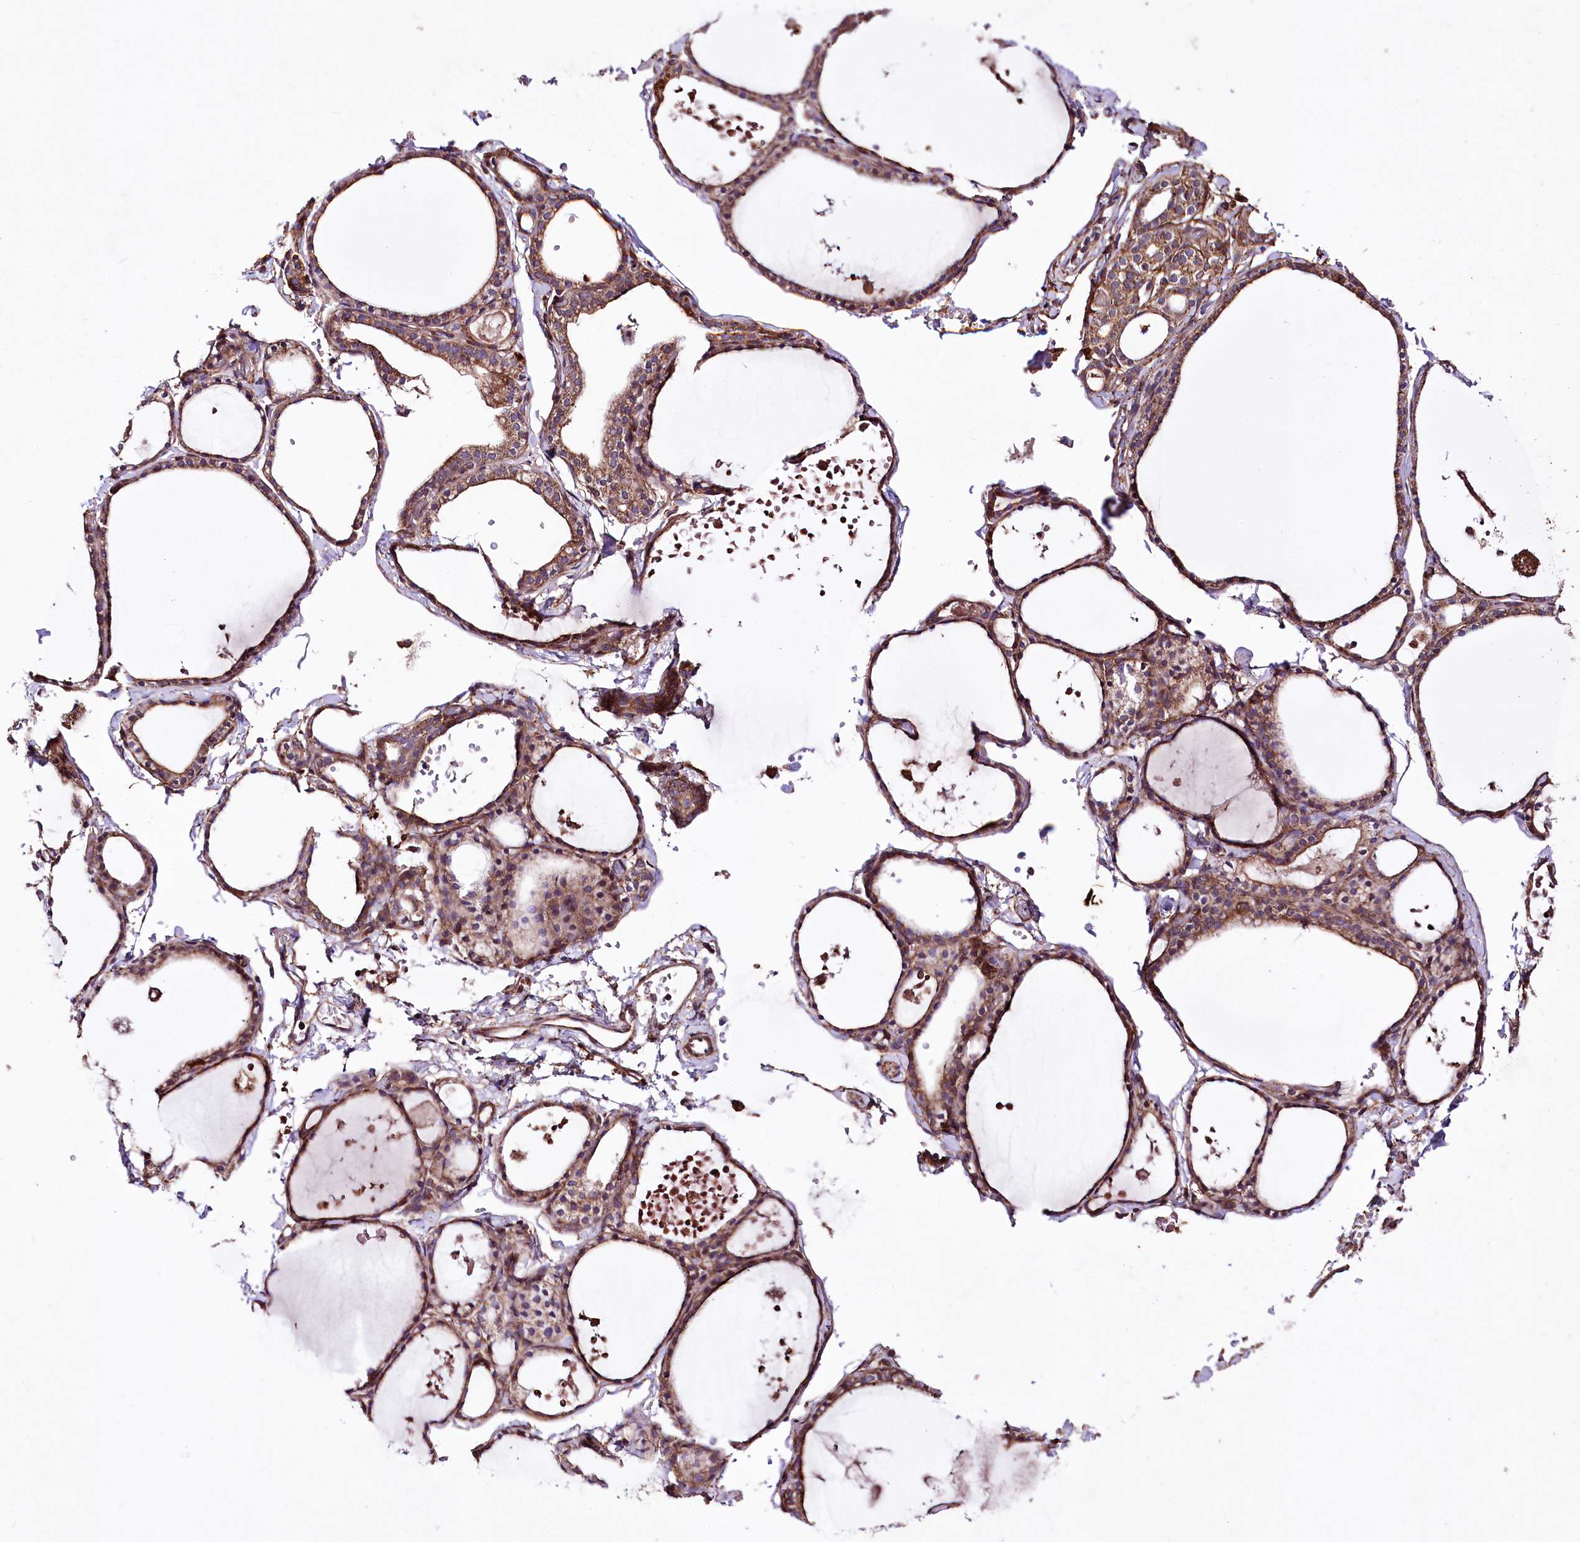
{"staining": {"intensity": "moderate", "quantity": ">75%", "location": "cytoplasmic/membranous"}, "tissue": "thyroid gland", "cell_type": "Glandular cells", "image_type": "normal", "snomed": [{"axis": "morphology", "description": "Normal tissue, NOS"}, {"axis": "topography", "description": "Thyroid gland"}], "caption": "Immunohistochemistry micrograph of benign human thyroid gland stained for a protein (brown), which reveals medium levels of moderate cytoplasmic/membranous staining in about >75% of glandular cells.", "gene": "WWC1", "patient": {"sex": "male", "age": 56}}